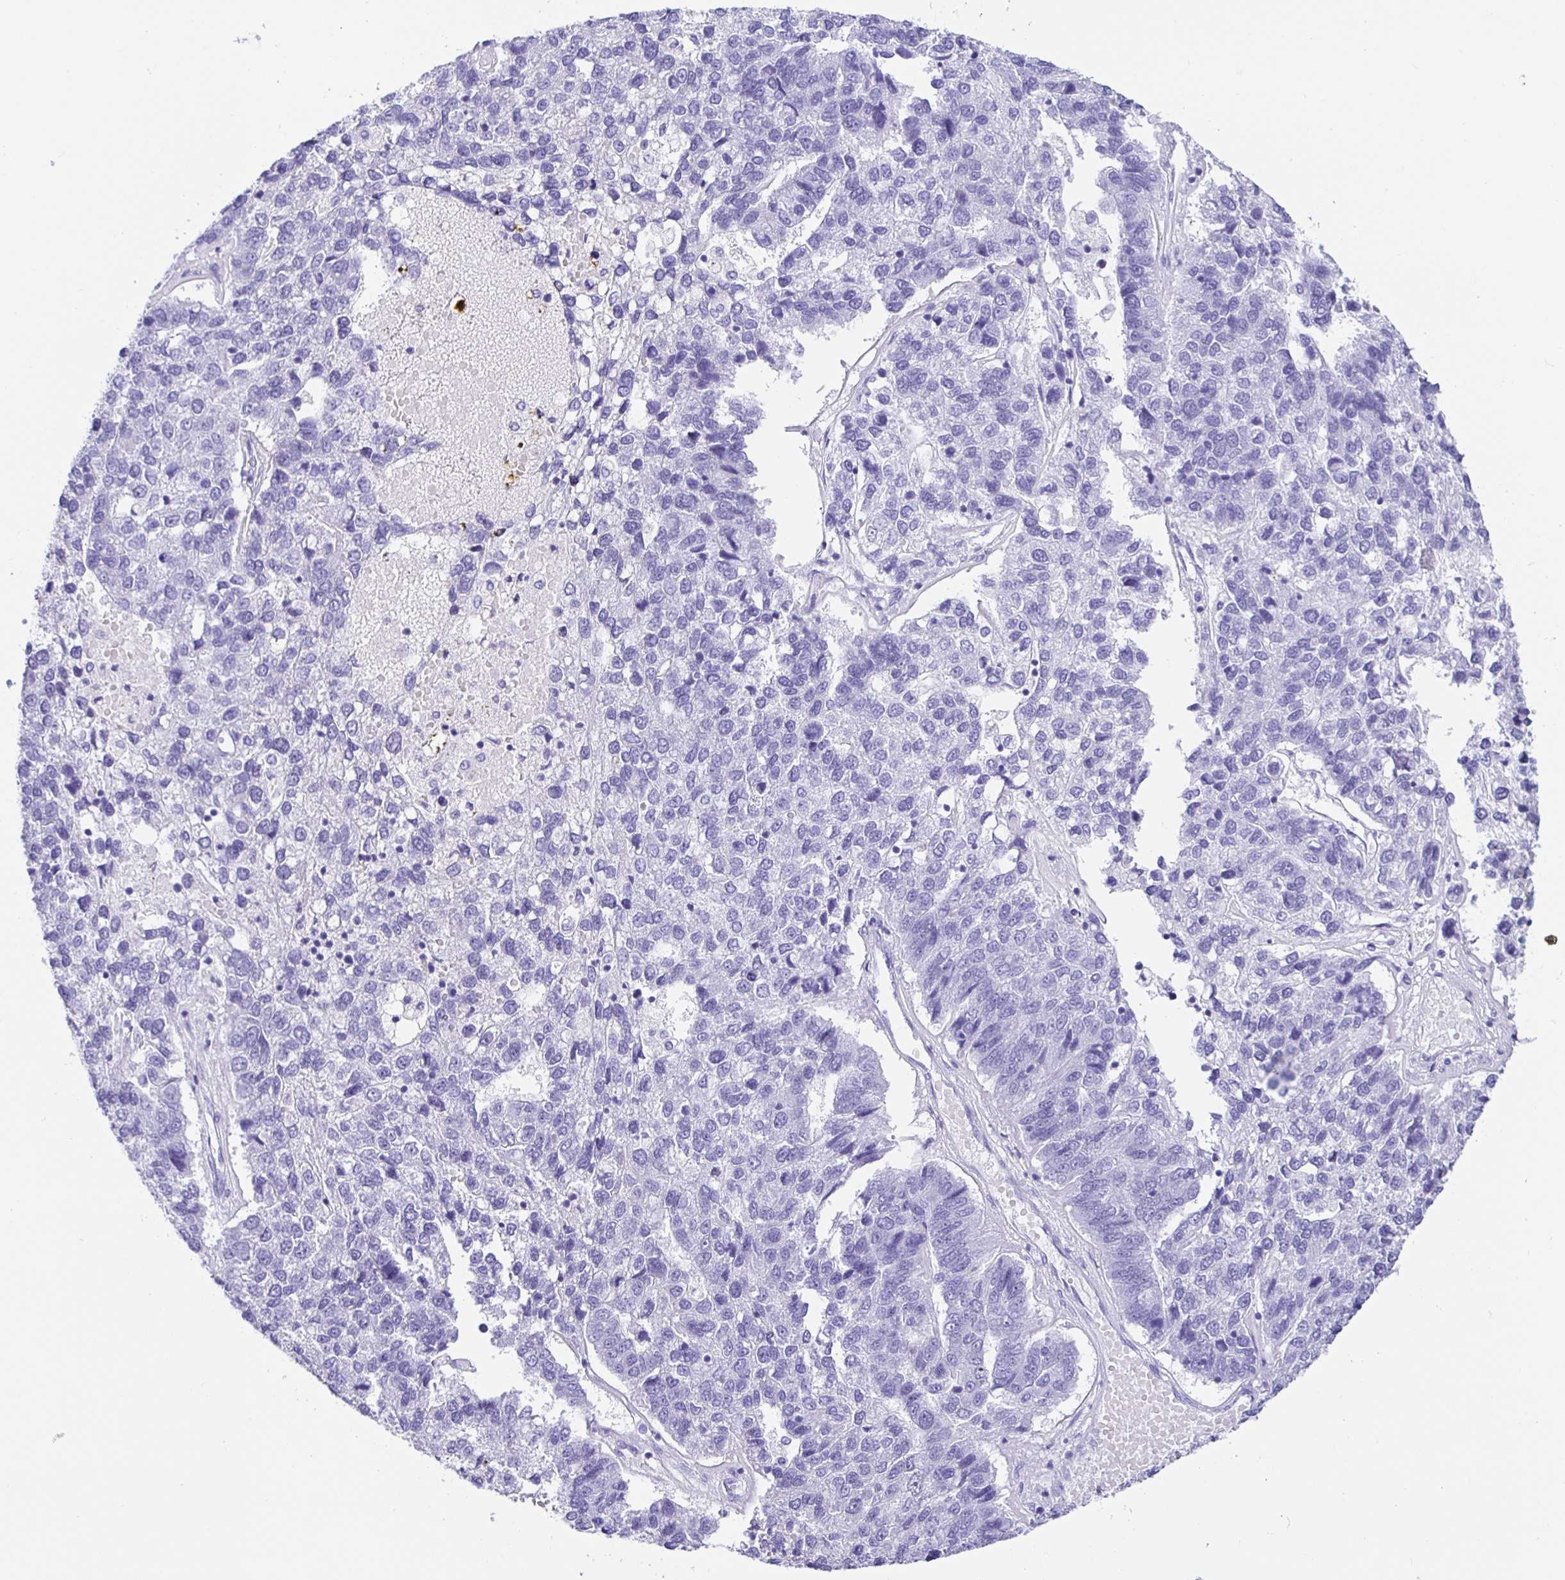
{"staining": {"intensity": "negative", "quantity": "none", "location": "none"}, "tissue": "pancreatic cancer", "cell_type": "Tumor cells", "image_type": "cancer", "snomed": [{"axis": "morphology", "description": "Adenocarcinoma, NOS"}, {"axis": "topography", "description": "Pancreas"}], "caption": "Histopathology image shows no protein positivity in tumor cells of pancreatic cancer (adenocarcinoma) tissue.", "gene": "PRAMEF19", "patient": {"sex": "female", "age": 61}}